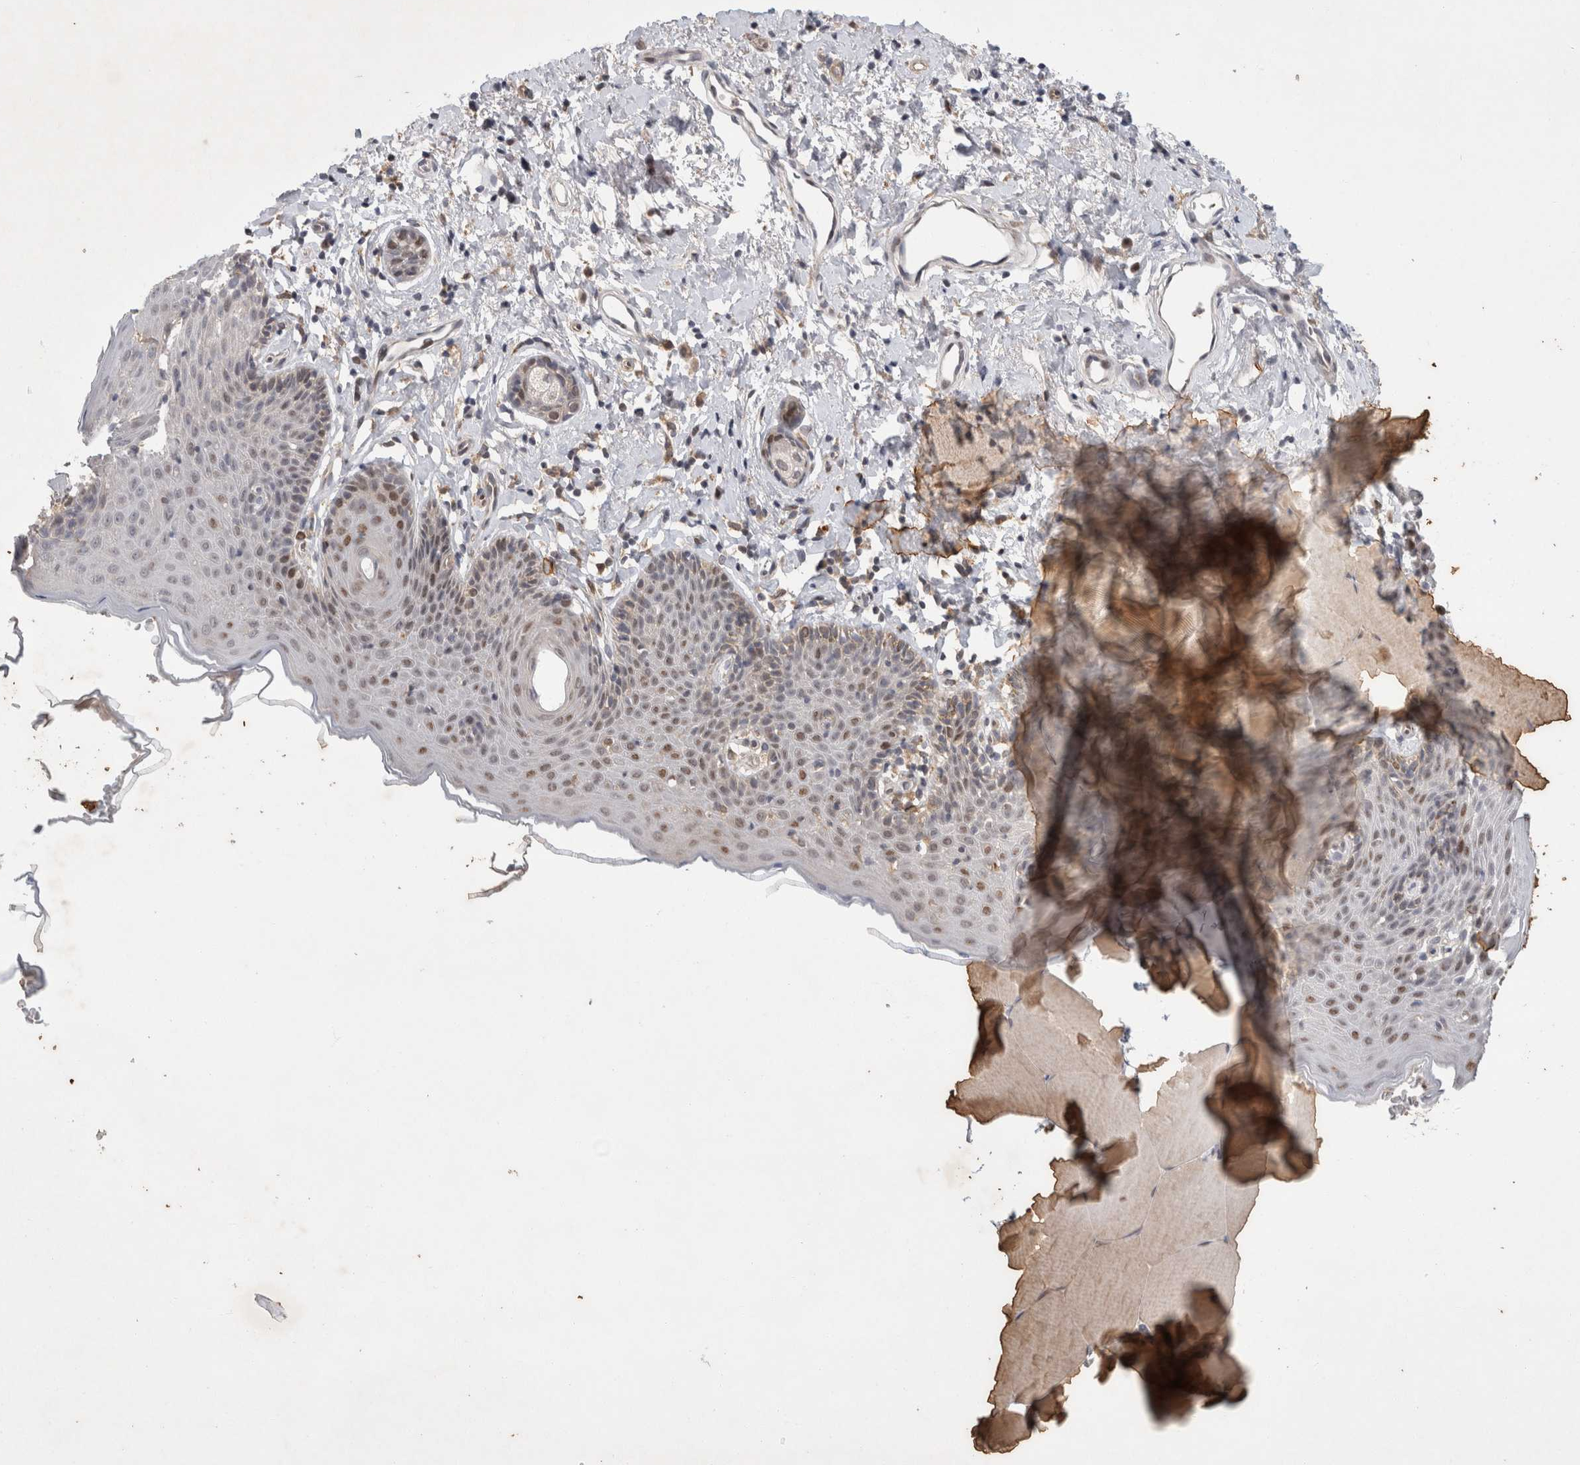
{"staining": {"intensity": "moderate", "quantity": "25%-75%", "location": "nuclear"}, "tissue": "skin", "cell_type": "Epidermal cells", "image_type": "normal", "snomed": [{"axis": "morphology", "description": "Normal tissue, NOS"}, {"axis": "topography", "description": "Vulva"}], "caption": "Immunohistochemistry staining of benign skin, which demonstrates medium levels of moderate nuclear staining in about 25%-75% of epidermal cells indicating moderate nuclear protein expression. The staining was performed using DAB (brown) for protein detection and nuclei were counterstained in hematoxylin (blue).", "gene": "C8orf58", "patient": {"sex": "female", "age": 66}}